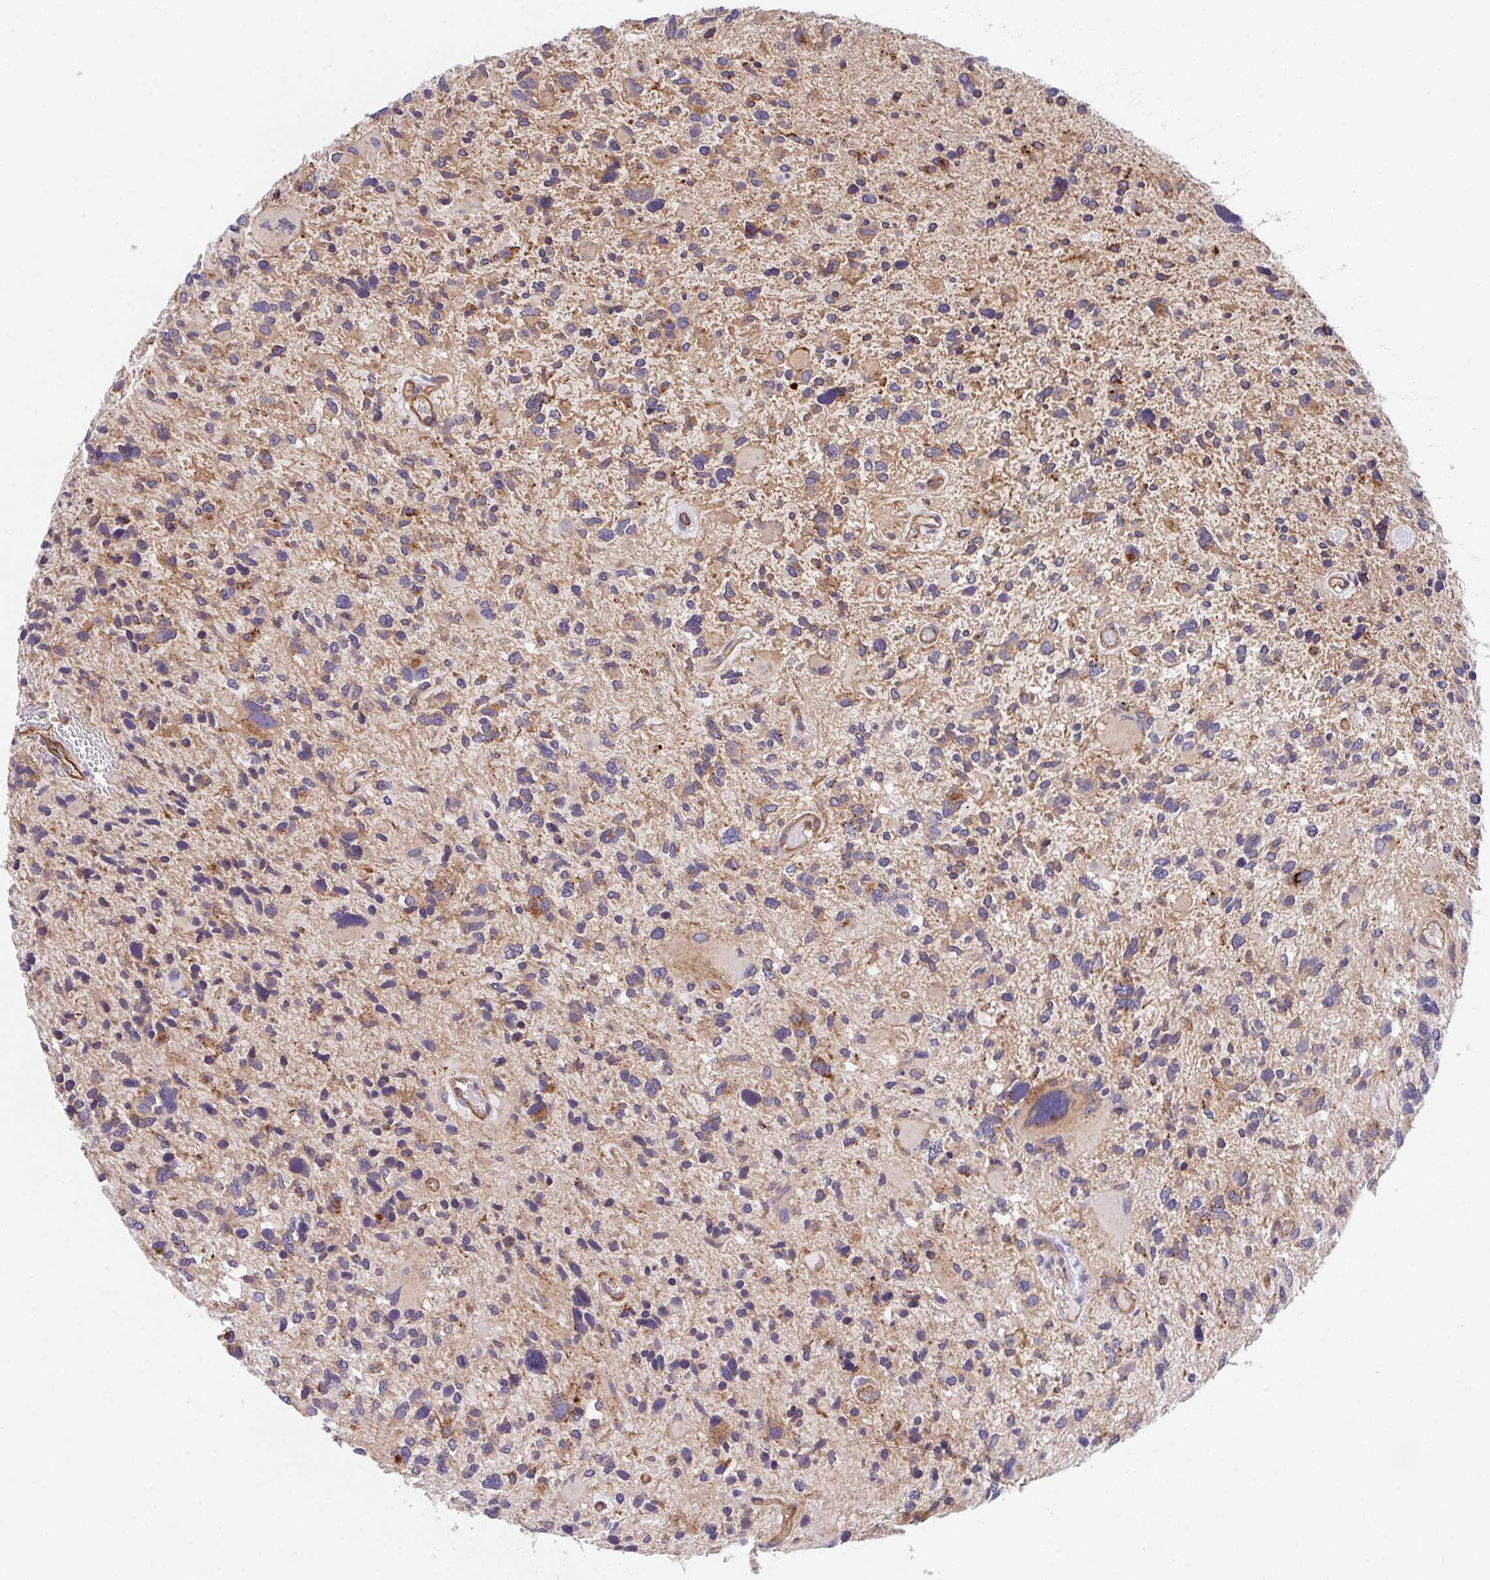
{"staining": {"intensity": "moderate", "quantity": "25%-75%", "location": "cytoplasmic/membranous"}, "tissue": "glioma", "cell_type": "Tumor cells", "image_type": "cancer", "snomed": [{"axis": "morphology", "description": "Glioma, malignant, High grade"}, {"axis": "topography", "description": "Brain"}], "caption": "Immunohistochemistry (IHC) histopathology image of neoplastic tissue: glioma stained using IHC displays medium levels of moderate protein expression localized specifically in the cytoplasmic/membranous of tumor cells, appearing as a cytoplasmic/membranous brown color.", "gene": "C4orf36", "patient": {"sex": "female", "age": 11}}